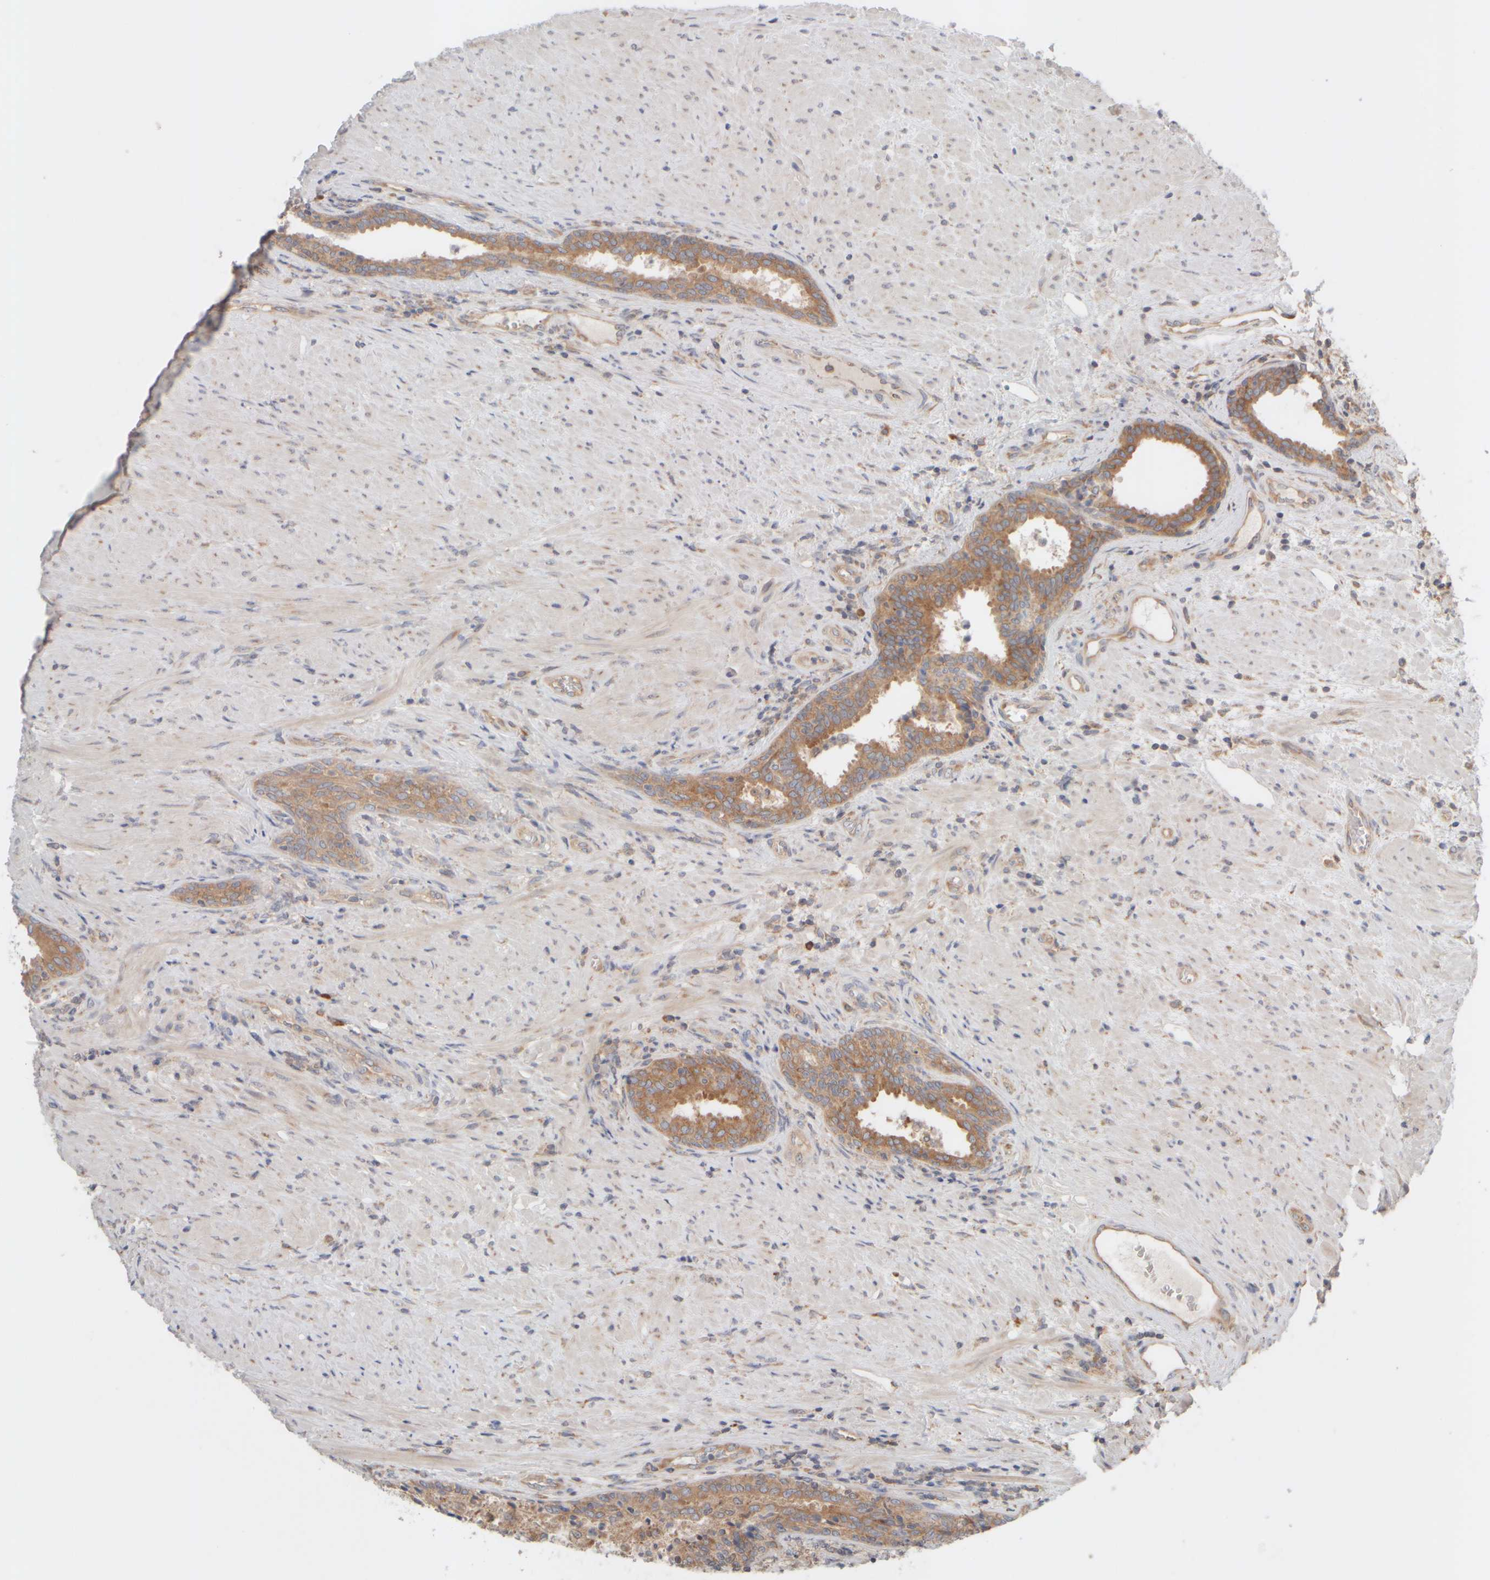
{"staining": {"intensity": "moderate", "quantity": ">75%", "location": "cytoplasmic/membranous"}, "tissue": "prostate", "cell_type": "Glandular cells", "image_type": "normal", "snomed": [{"axis": "morphology", "description": "Normal tissue, NOS"}, {"axis": "topography", "description": "Prostate"}], "caption": "An IHC image of benign tissue is shown. Protein staining in brown labels moderate cytoplasmic/membranous positivity in prostate within glandular cells.", "gene": "EIF2B3", "patient": {"sex": "male", "age": 76}}